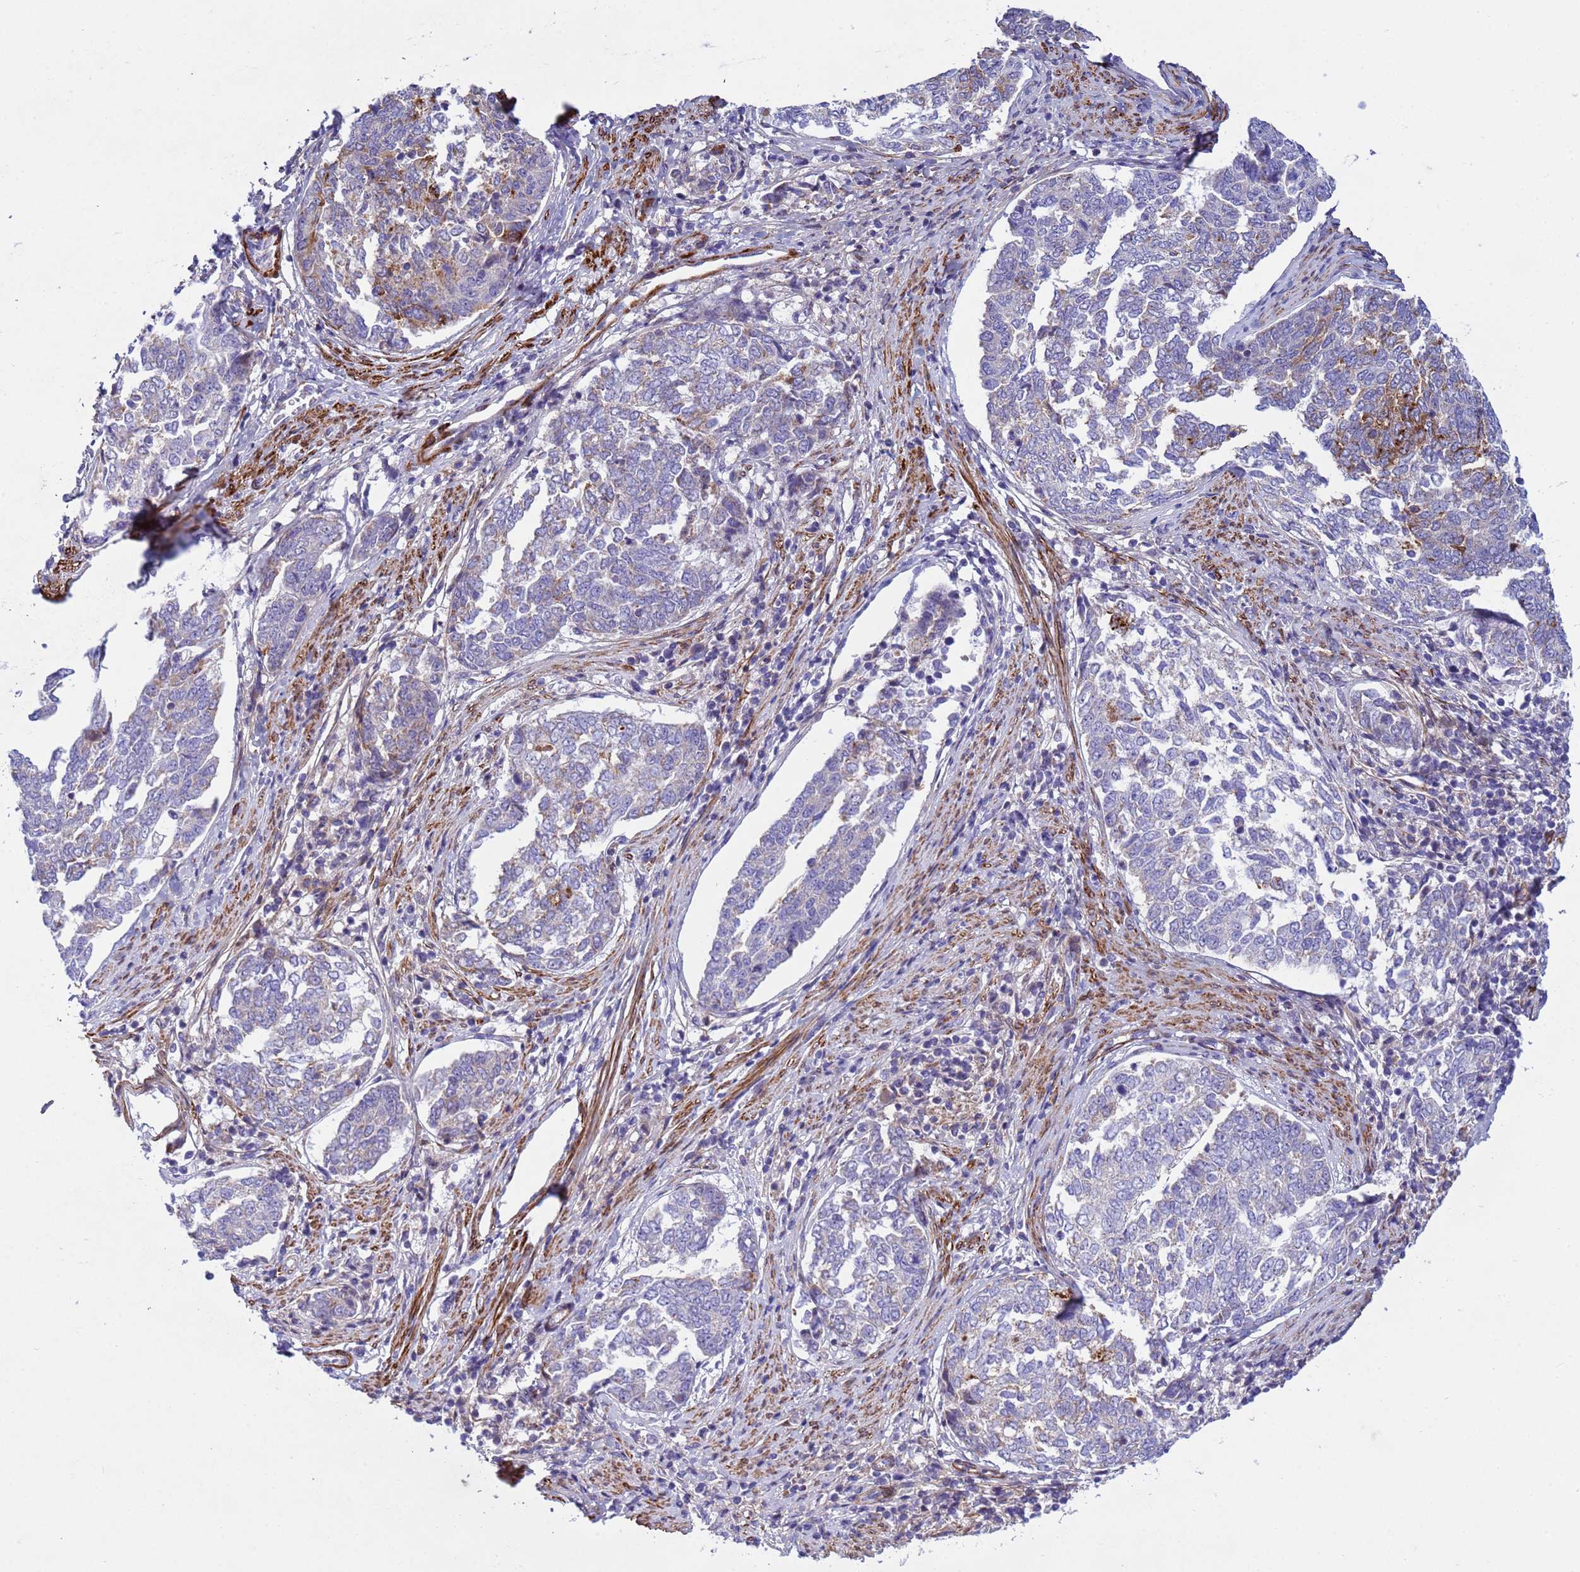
{"staining": {"intensity": "moderate", "quantity": "<25%", "location": "cytoplasmic/membranous"}, "tissue": "endometrial cancer", "cell_type": "Tumor cells", "image_type": "cancer", "snomed": [{"axis": "morphology", "description": "Adenocarcinoma, NOS"}, {"axis": "topography", "description": "Endometrium"}], "caption": "Endometrial cancer (adenocarcinoma) stained with immunohistochemistry (IHC) shows moderate cytoplasmic/membranous expression in about <25% of tumor cells.", "gene": "P2RX7", "patient": {"sex": "female", "age": 80}}